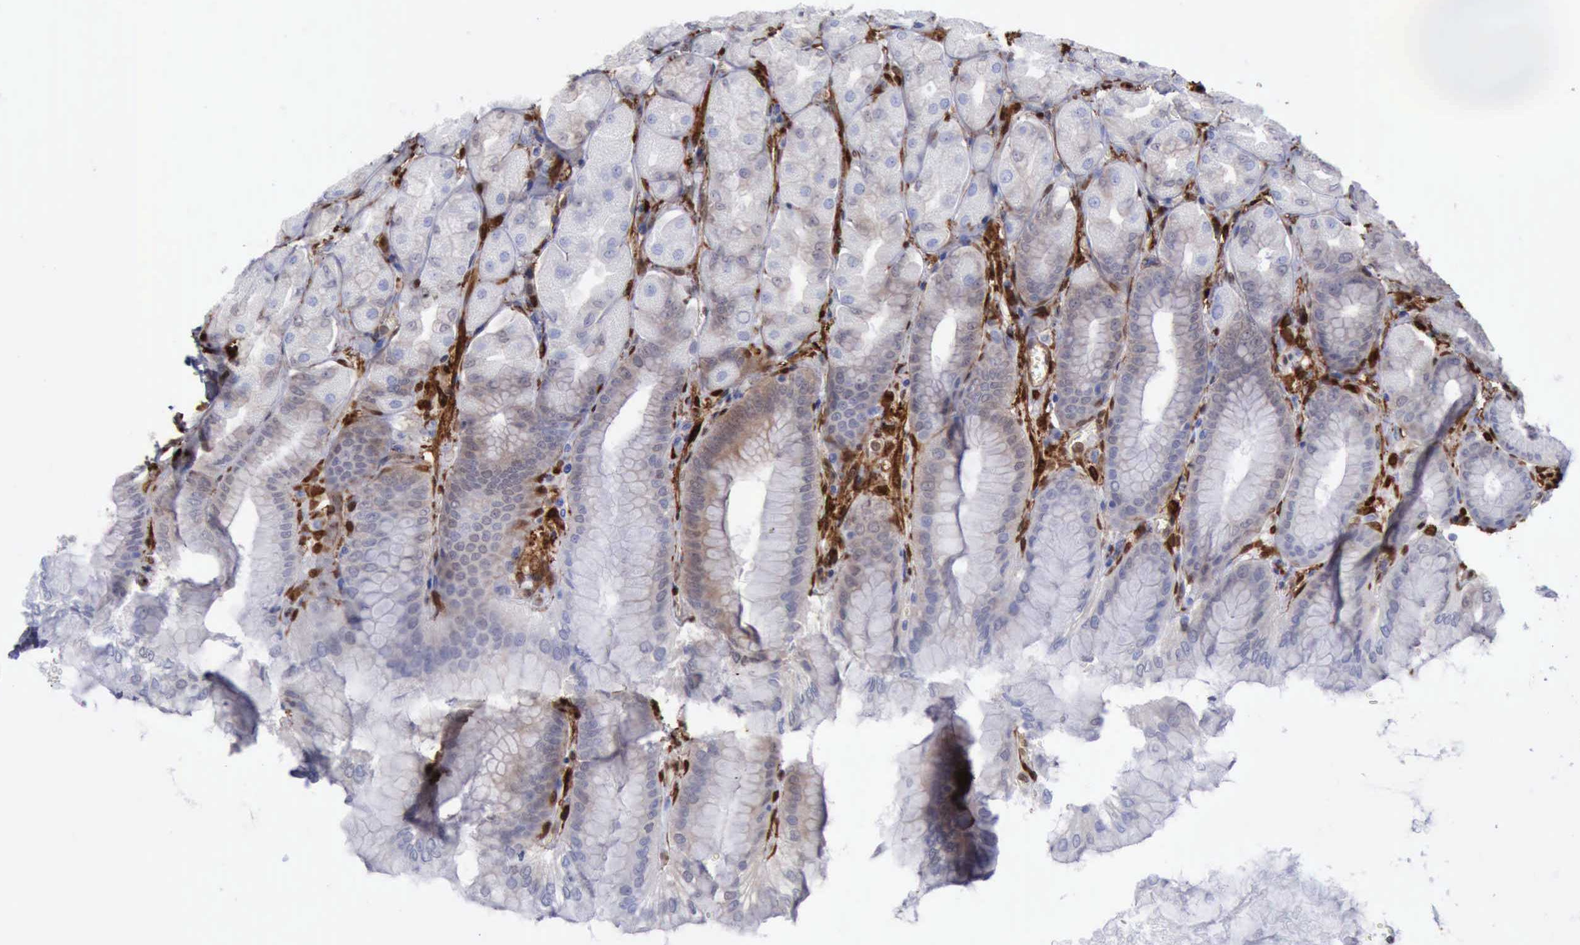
{"staining": {"intensity": "negative", "quantity": "none", "location": "none"}, "tissue": "stomach", "cell_type": "Glandular cells", "image_type": "normal", "snomed": [{"axis": "morphology", "description": "Normal tissue, NOS"}, {"axis": "topography", "description": "Stomach, upper"}], "caption": "Glandular cells show no significant protein staining in benign stomach. (Immunohistochemistry, brightfield microscopy, high magnification).", "gene": "FHL1", "patient": {"sex": "female", "age": 56}}